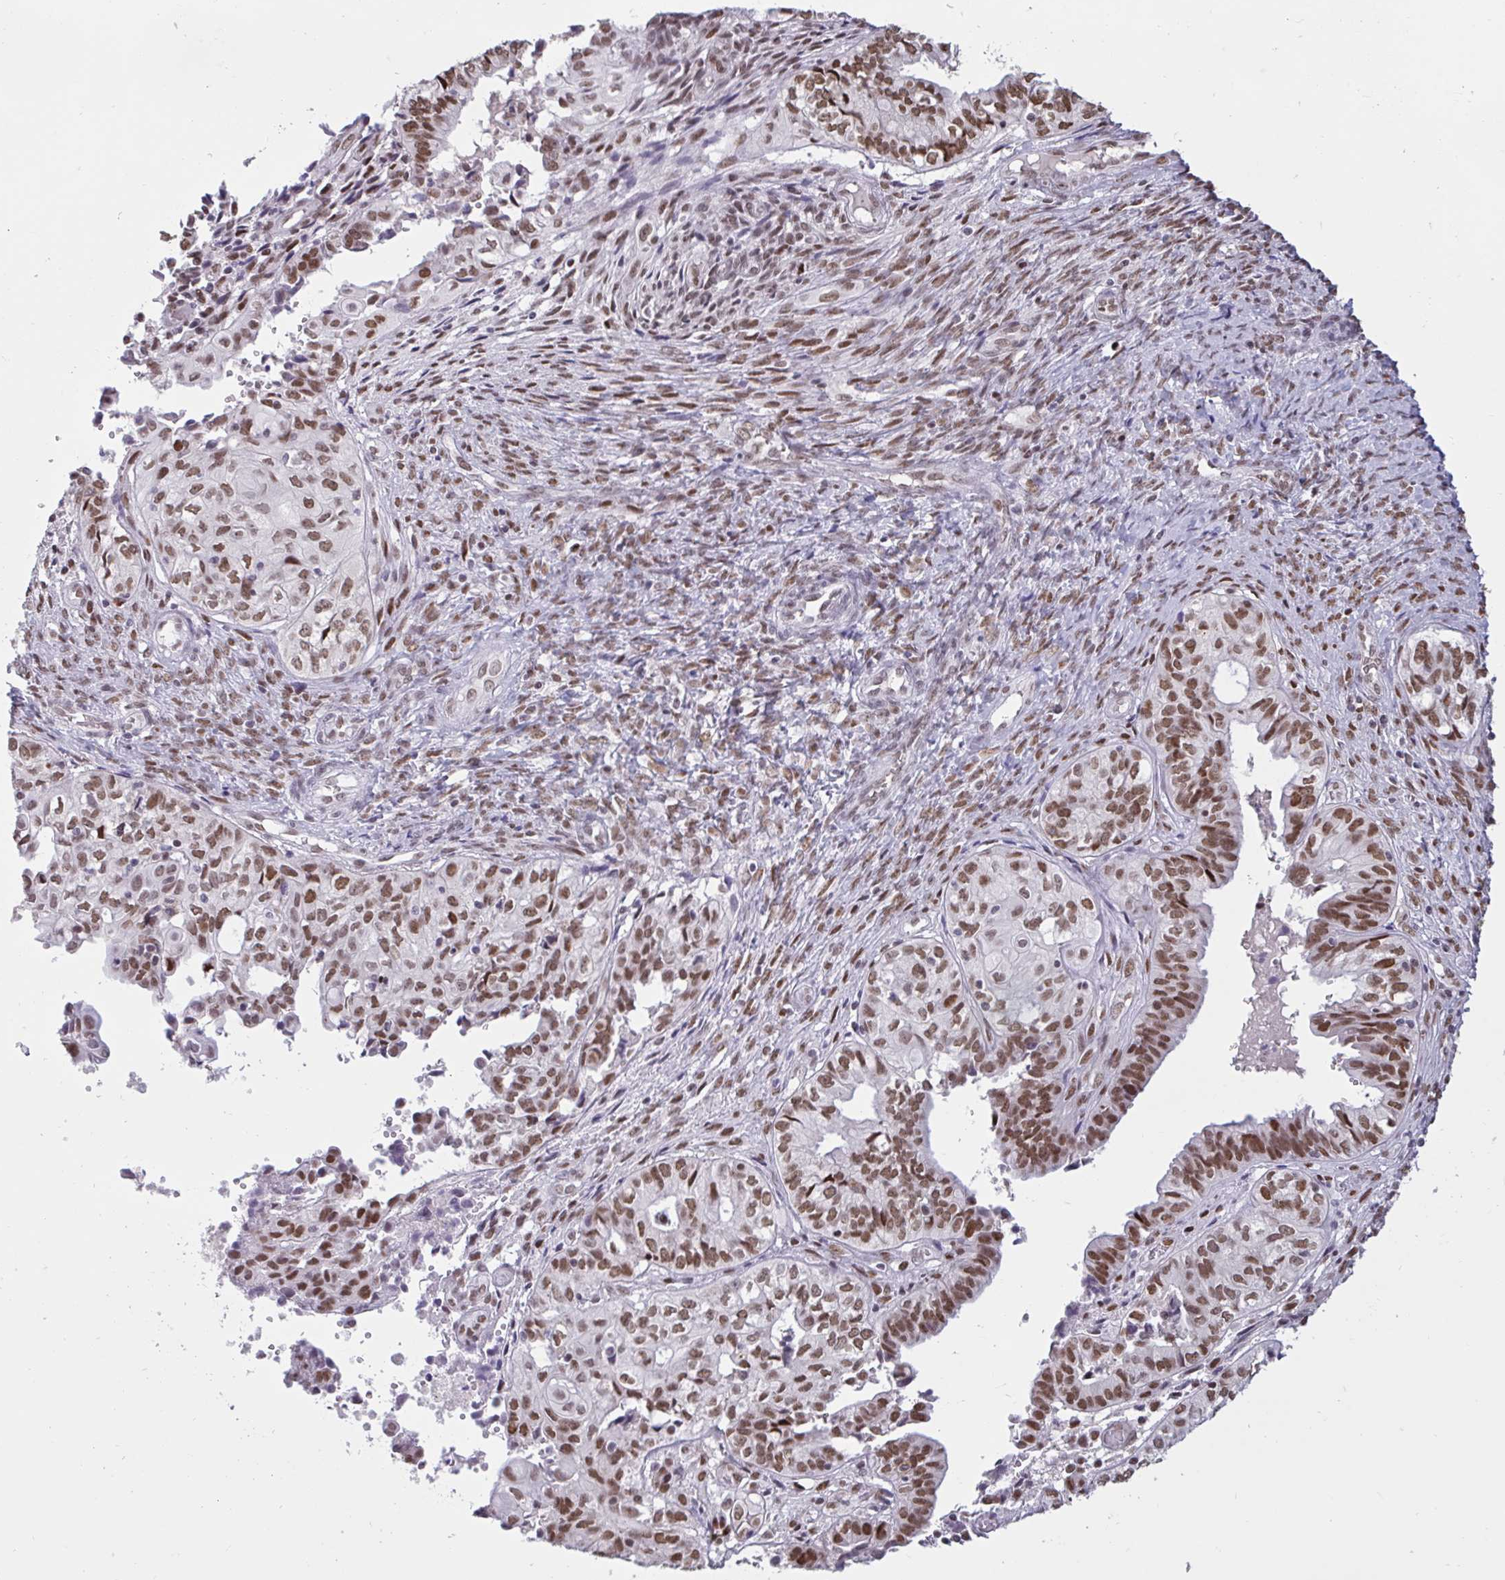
{"staining": {"intensity": "moderate", "quantity": ">75%", "location": "nuclear"}, "tissue": "ovarian cancer", "cell_type": "Tumor cells", "image_type": "cancer", "snomed": [{"axis": "morphology", "description": "Carcinoma, endometroid"}, {"axis": "topography", "description": "Ovary"}], "caption": "Protein expression analysis of human ovarian endometroid carcinoma reveals moderate nuclear expression in about >75% of tumor cells.", "gene": "CBFA2T2", "patient": {"sex": "female", "age": 64}}